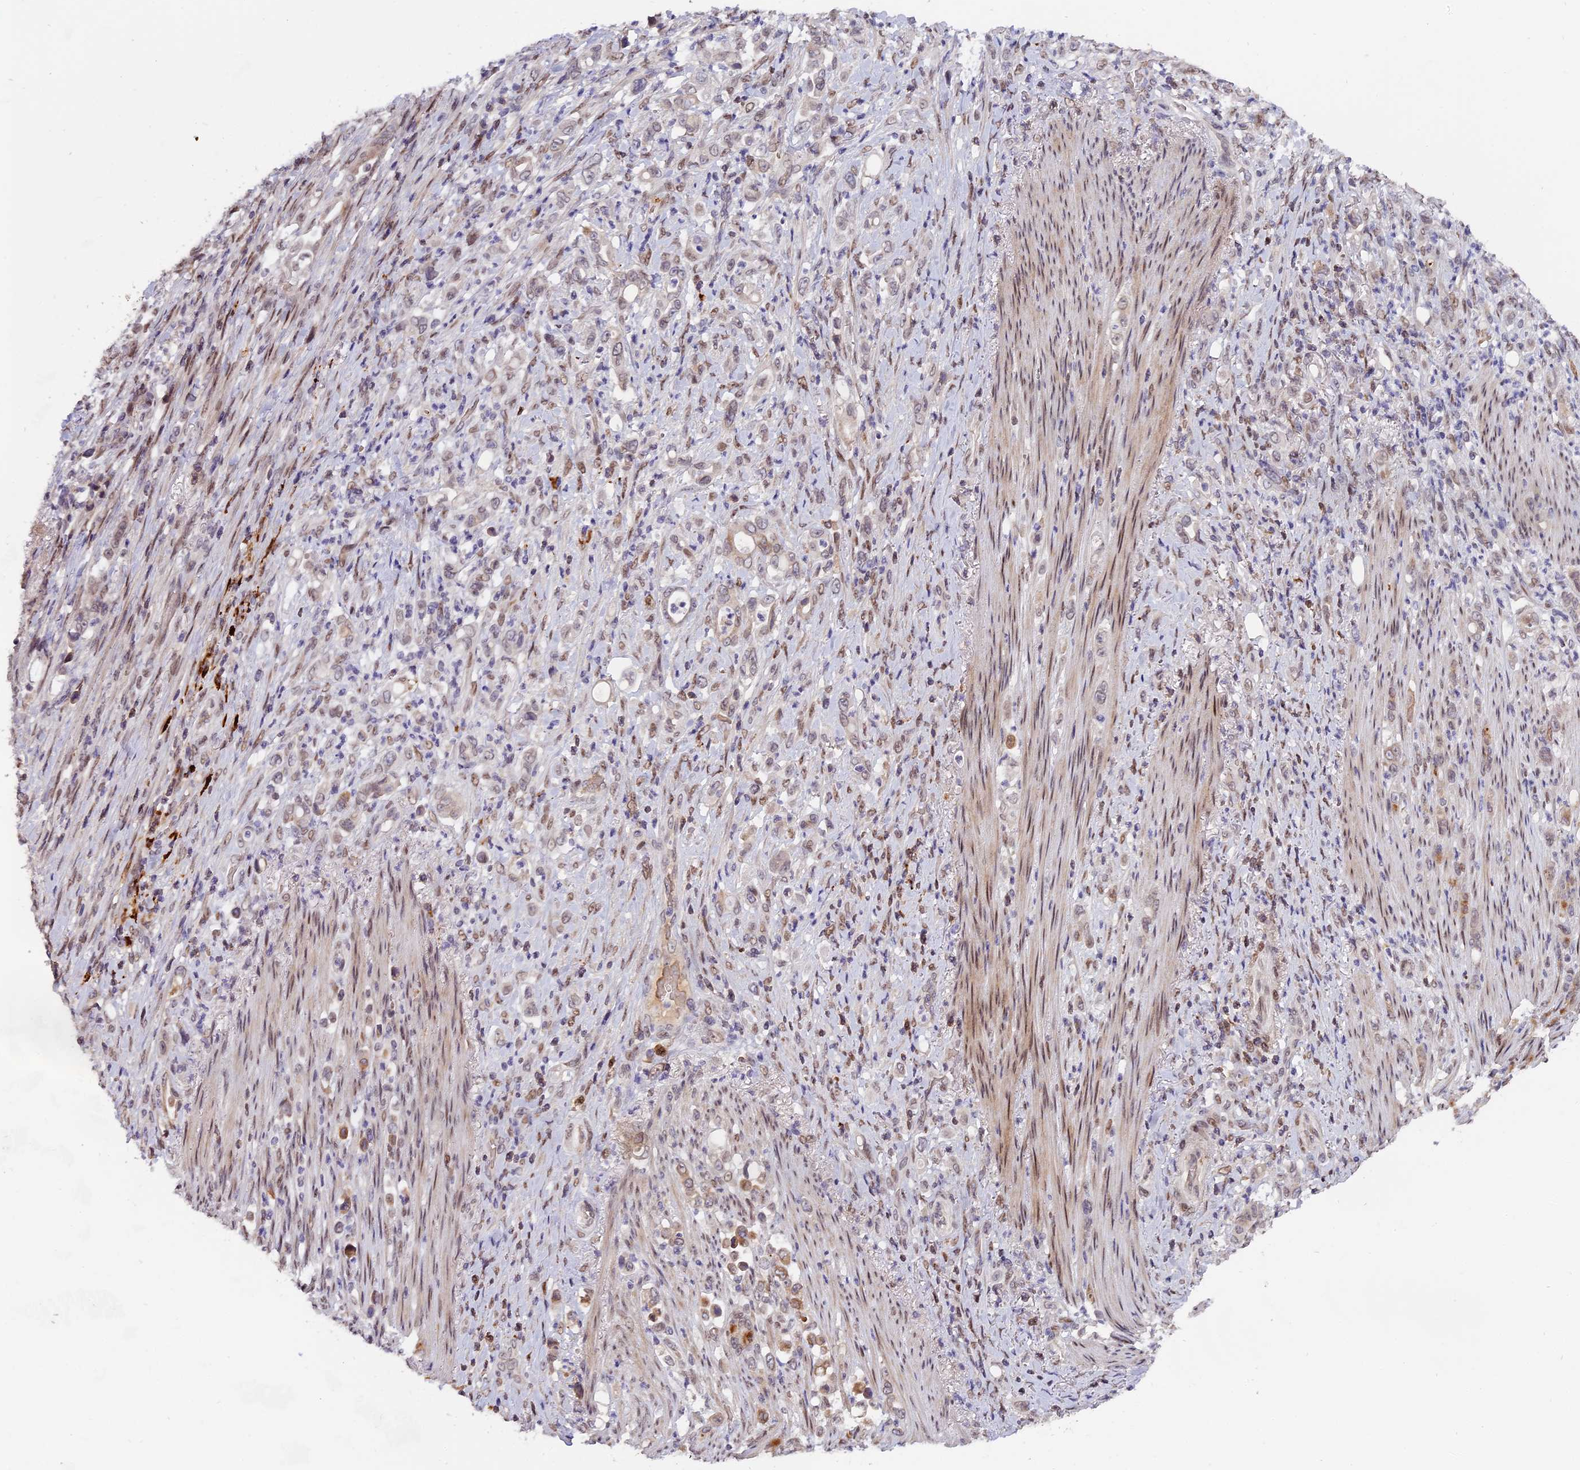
{"staining": {"intensity": "weak", "quantity": "25%-75%", "location": "nuclear"}, "tissue": "stomach cancer", "cell_type": "Tumor cells", "image_type": "cancer", "snomed": [{"axis": "morphology", "description": "Normal tissue, NOS"}, {"axis": "morphology", "description": "Adenocarcinoma, NOS"}, {"axis": "topography", "description": "Stomach"}], "caption": "Adenocarcinoma (stomach) stained with a protein marker demonstrates weak staining in tumor cells.", "gene": "PYGO1", "patient": {"sex": "female", "age": 79}}